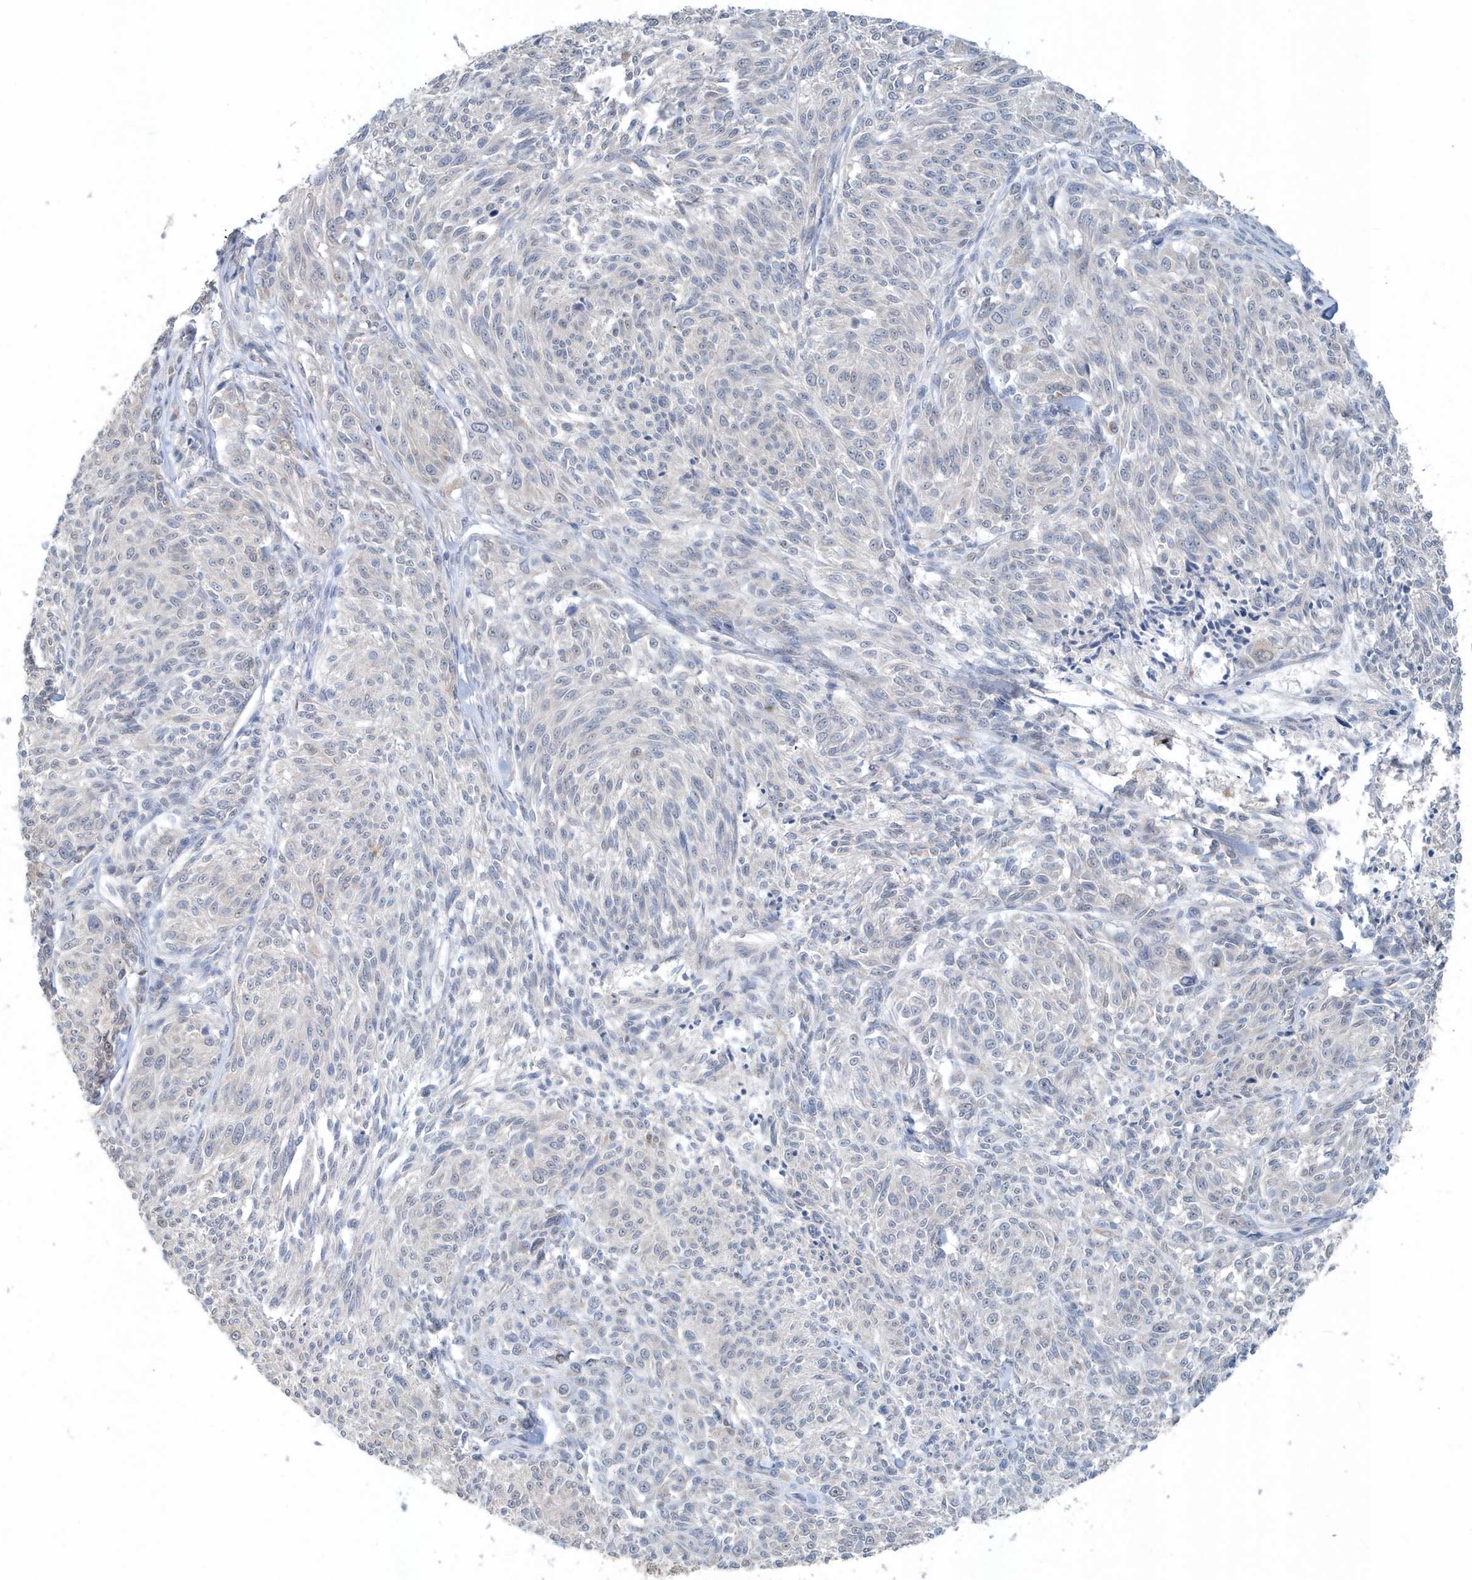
{"staining": {"intensity": "negative", "quantity": "none", "location": "none"}, "tissue": "melanoma", "cell_type": "Tumor cells", "image_type": "cancer", "snomed": [{"axis": "morphology", "description": "Malignant melanoma, NOS"}, {"axis": "topography", "description": "Skin of trunk"}], "caption": "IHC photomicrograph of melanoma stained for a protein (brown), which displays no expression in tumor cells.", "gene": "PFN2", "patient": {"sex": "male", "age": 71}}